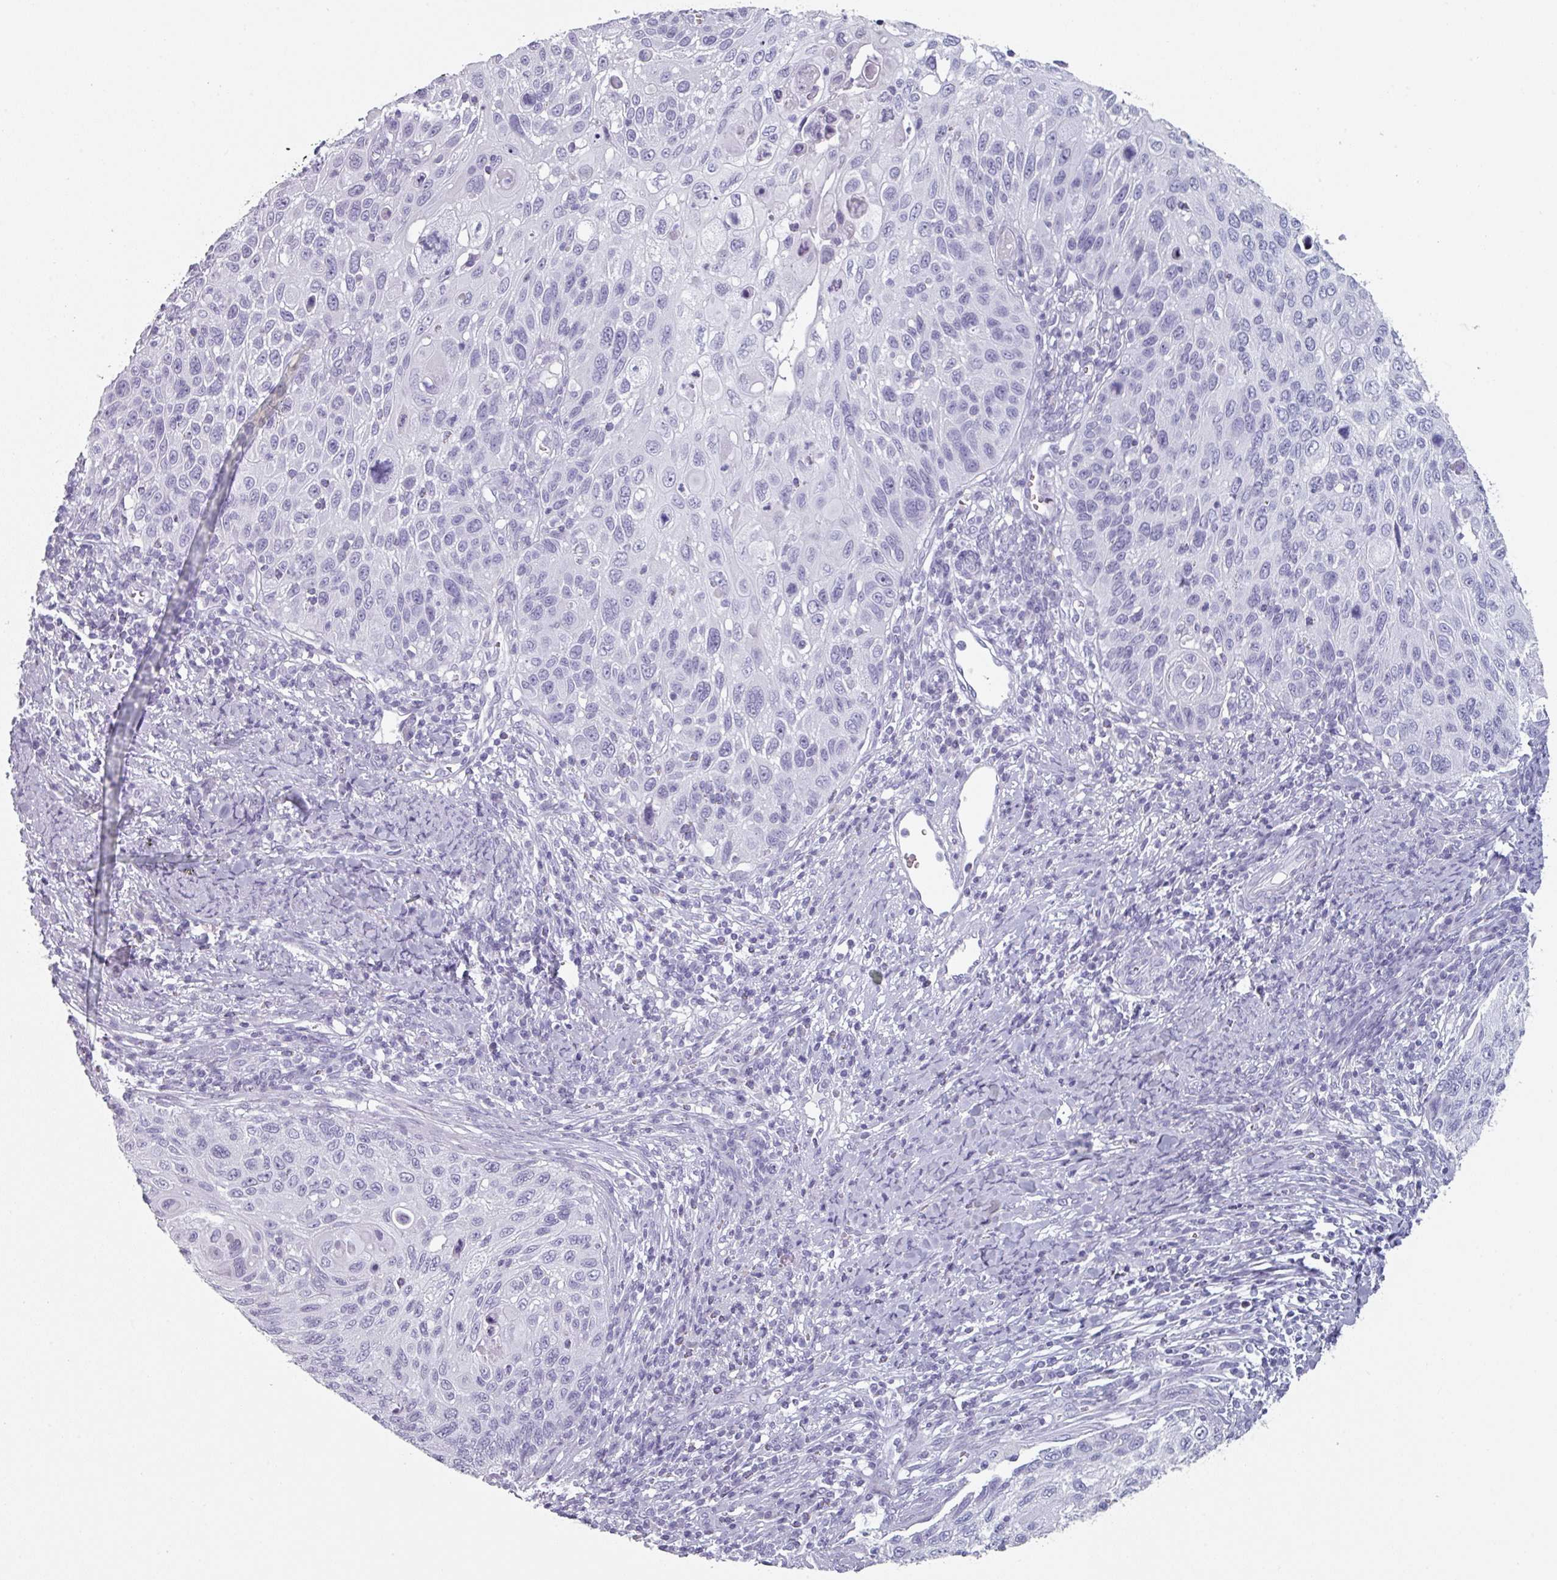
{"staining": {"intensity": "negative", "quantity": "none", "location": "none"}, "tissue": "cervical cancer", "cell_type": "Tumor cells", "image_type": "cancer", "snomed": [{"axis": "morphology", "description": "Squamous cell carcinoma, NOS"}, {"axis": "topography", "description": "Cervix"}], "caption": "Tumor cells show no significant expression in cervical cancer.", "gene": "SLC35G2", "patient": {"sex": "female", "age": 70}}